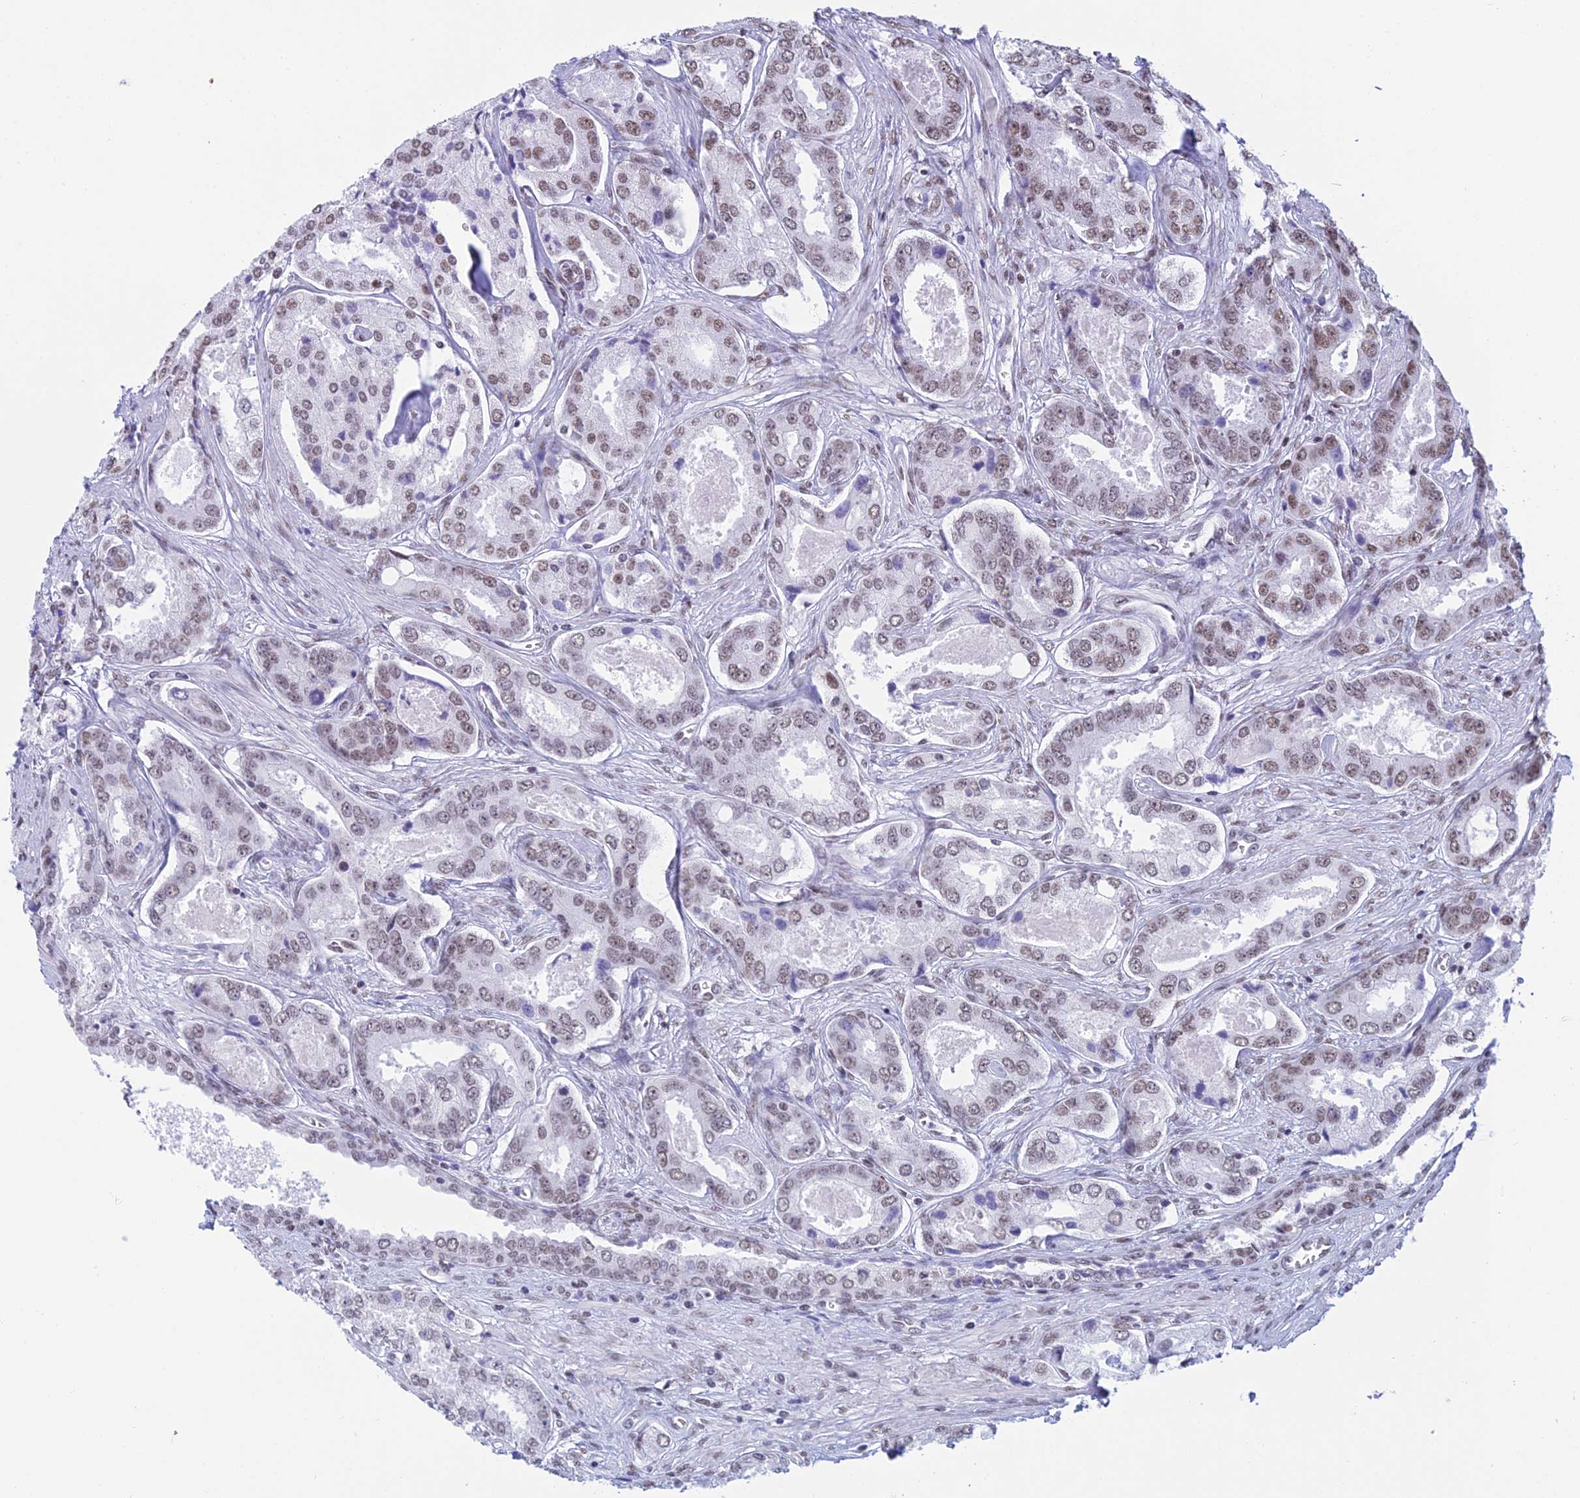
{"staining": {"intensity": "weak", "quantity": ">75%", "location": "nuclear"}, "tissue": "prostate cancer", "cell_type": "Tumor cells", "image_type": "cancer", "snomed": [{"axis": "morphology", "description": "Adenocarcinoma, Low grade"}, {"axis": "topography", "description": "Prostate"}], "caption": "An image of prostate adenocarcinoma (low-grade) stained for a protein exhibits weak nuclear brown staining in tumor cells.", "gene": "CDC26", "patient": {"sex": "male", "age": 68}}